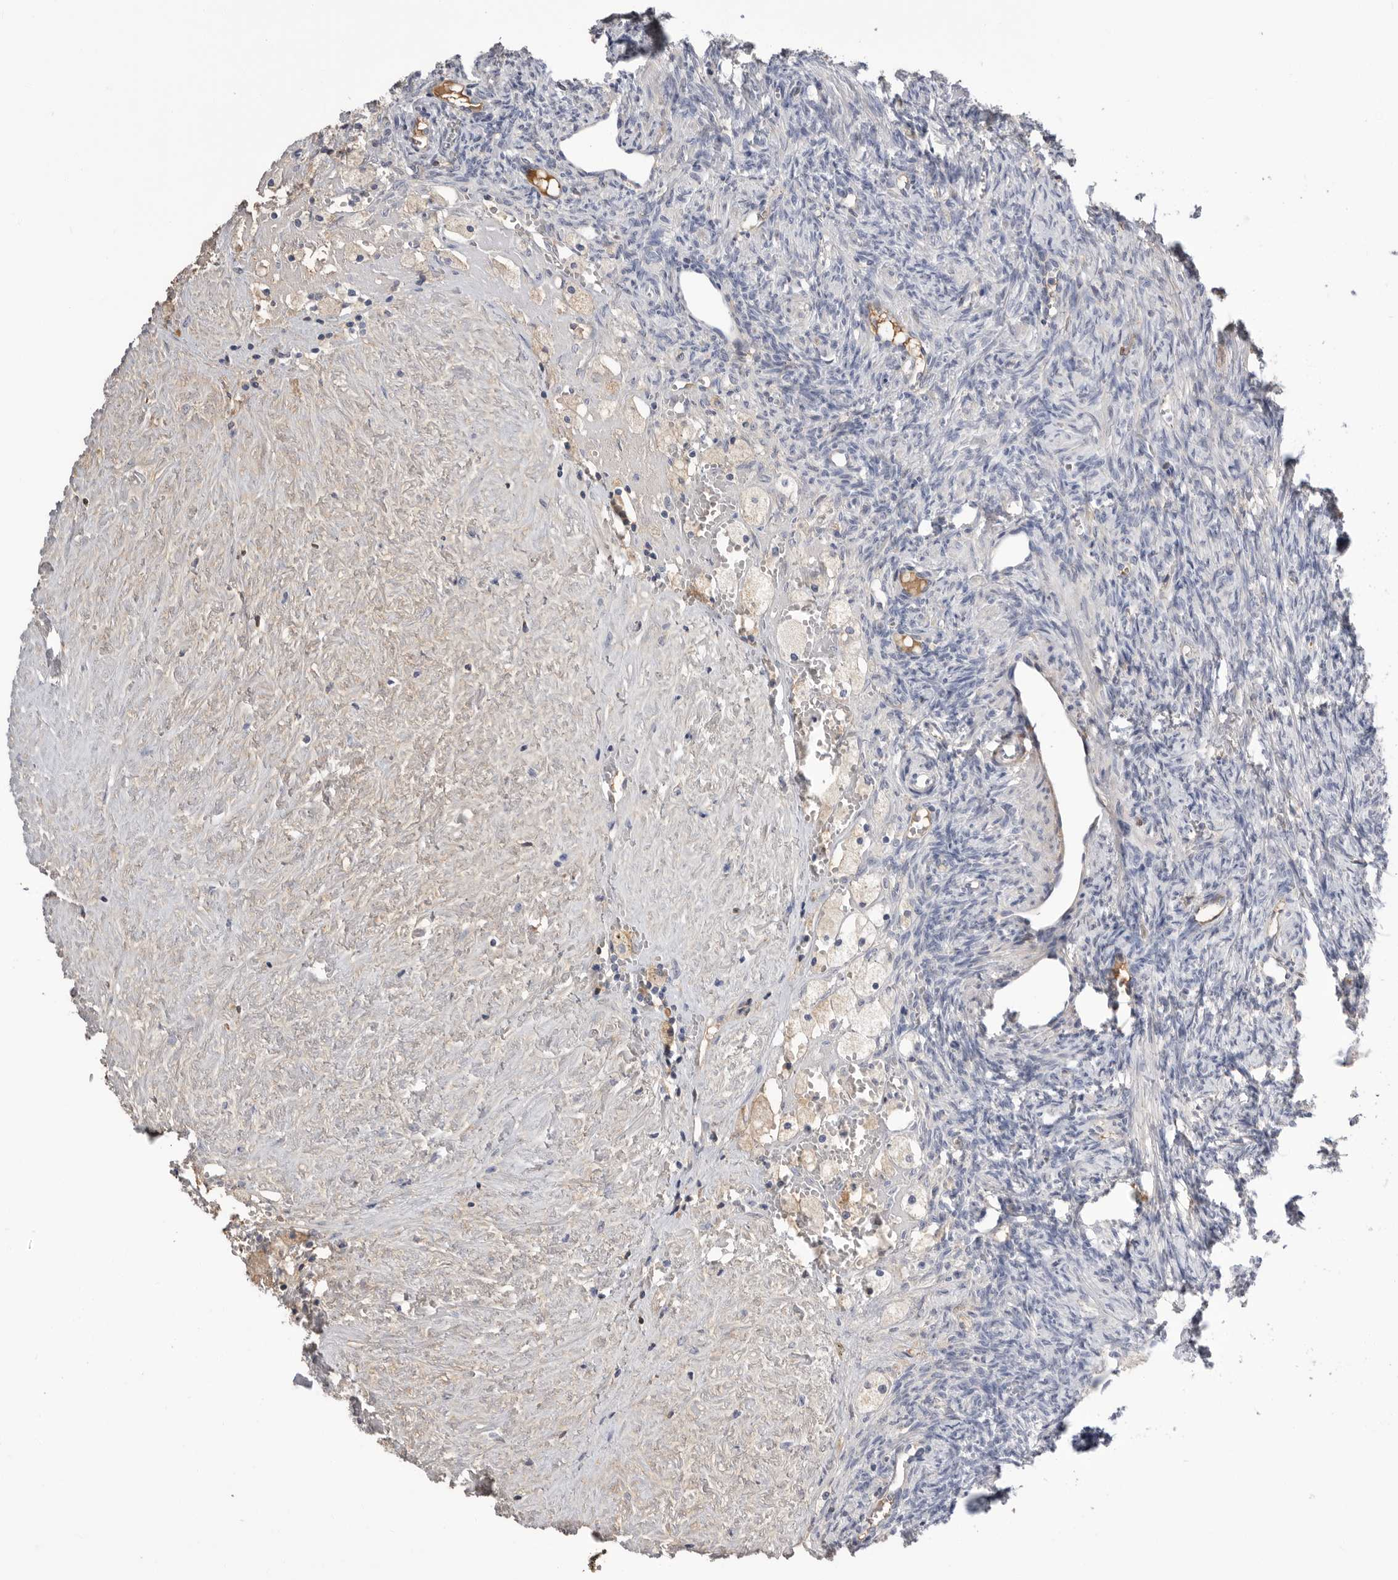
{"staining": {"intensity": "negative", "quantity": "none", "location": "none"}, "tissue": "ovary", "cell_type": "Follicle cells", "image_type": "normal", "snomed": [{"axis": "morphology", "description": "Normal tissue, NOS"}, {"axis": "topography", "description": "Ovary"}], "caption": "Immunohistochemistry histopathology image of benign ovary stained for a protein (brown), which reveals no staining in follicle cells.", "gene": "APOA2", "patient": {"sex": "female", "age": 41}}